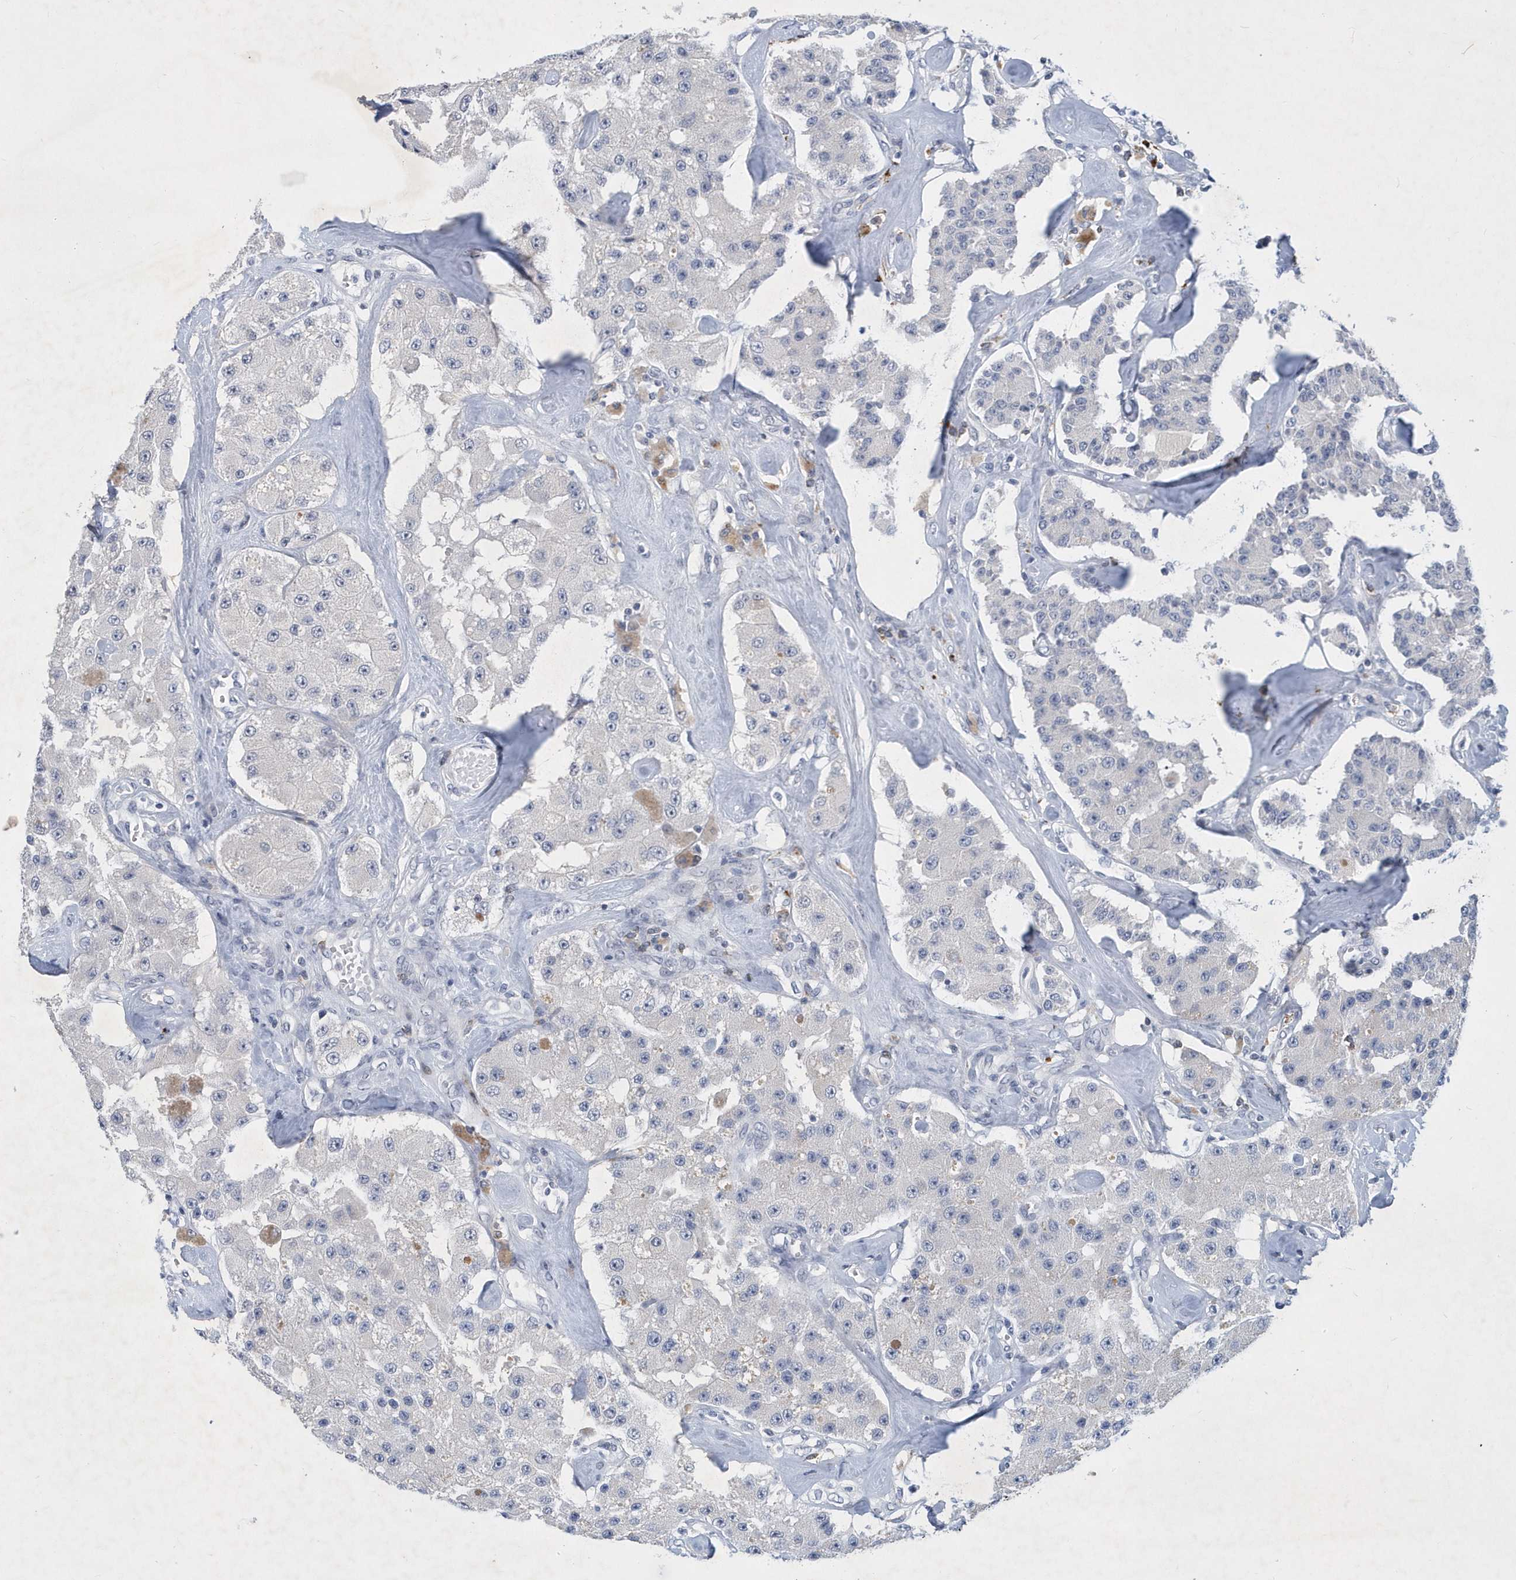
{"staining": {"intensity": "negative", "quantity": "none", "location": "none"}, "tissue": "carcinoid", "cell_type": "Tumor cells", "image_type": "cancer", "snomed": [{"axis": "morphology", "description": "Carcinoid, malignant, NOS"}, {"axis": "topography", "description": "Pancreas"}], "caption": "Tumor cells are negative for protein expression in human carcinoid.", "gene": "SRGAP3", "patient": {"sex": "male", "age": 41}}